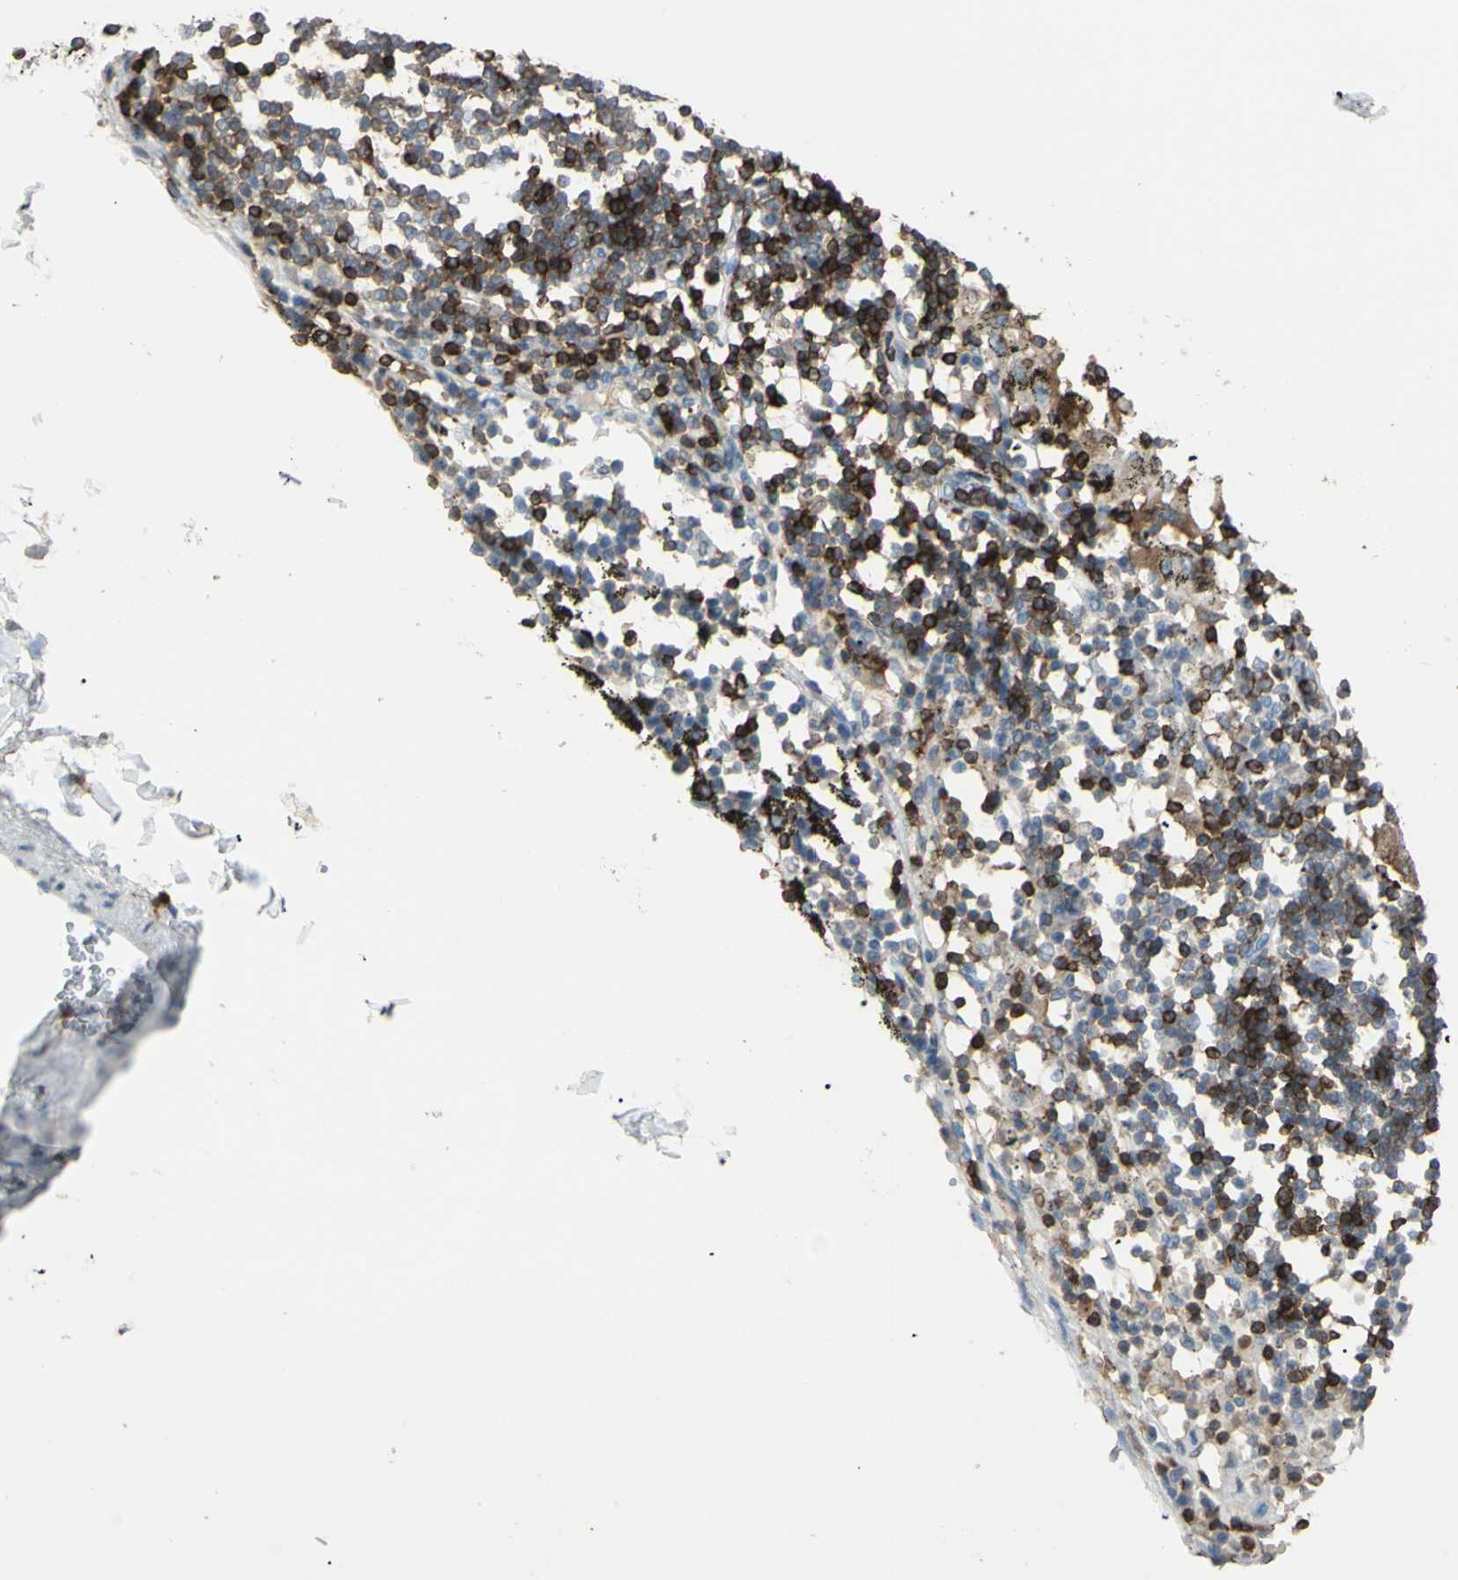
{"staining": {"intensity": "negative", "quantity": "none", "location": "none"}, "tissue": "adipose tissue", "cell_type": "Adipocytes", "image_type": "normal", "snomed": [{"axis": "morphology", "description": "Normal tissue, NOS"}, {"axis": "topography", "description": "Cartilage tissue"}, {"axis": "topography", "description": "Bronchus"}], "caption": "The photomicrograph displays no staining of adipocytes in unremarkable adipose tissue.", "gene": "PSTPIP1", "patient": {"sex": "female", "age": 73}}